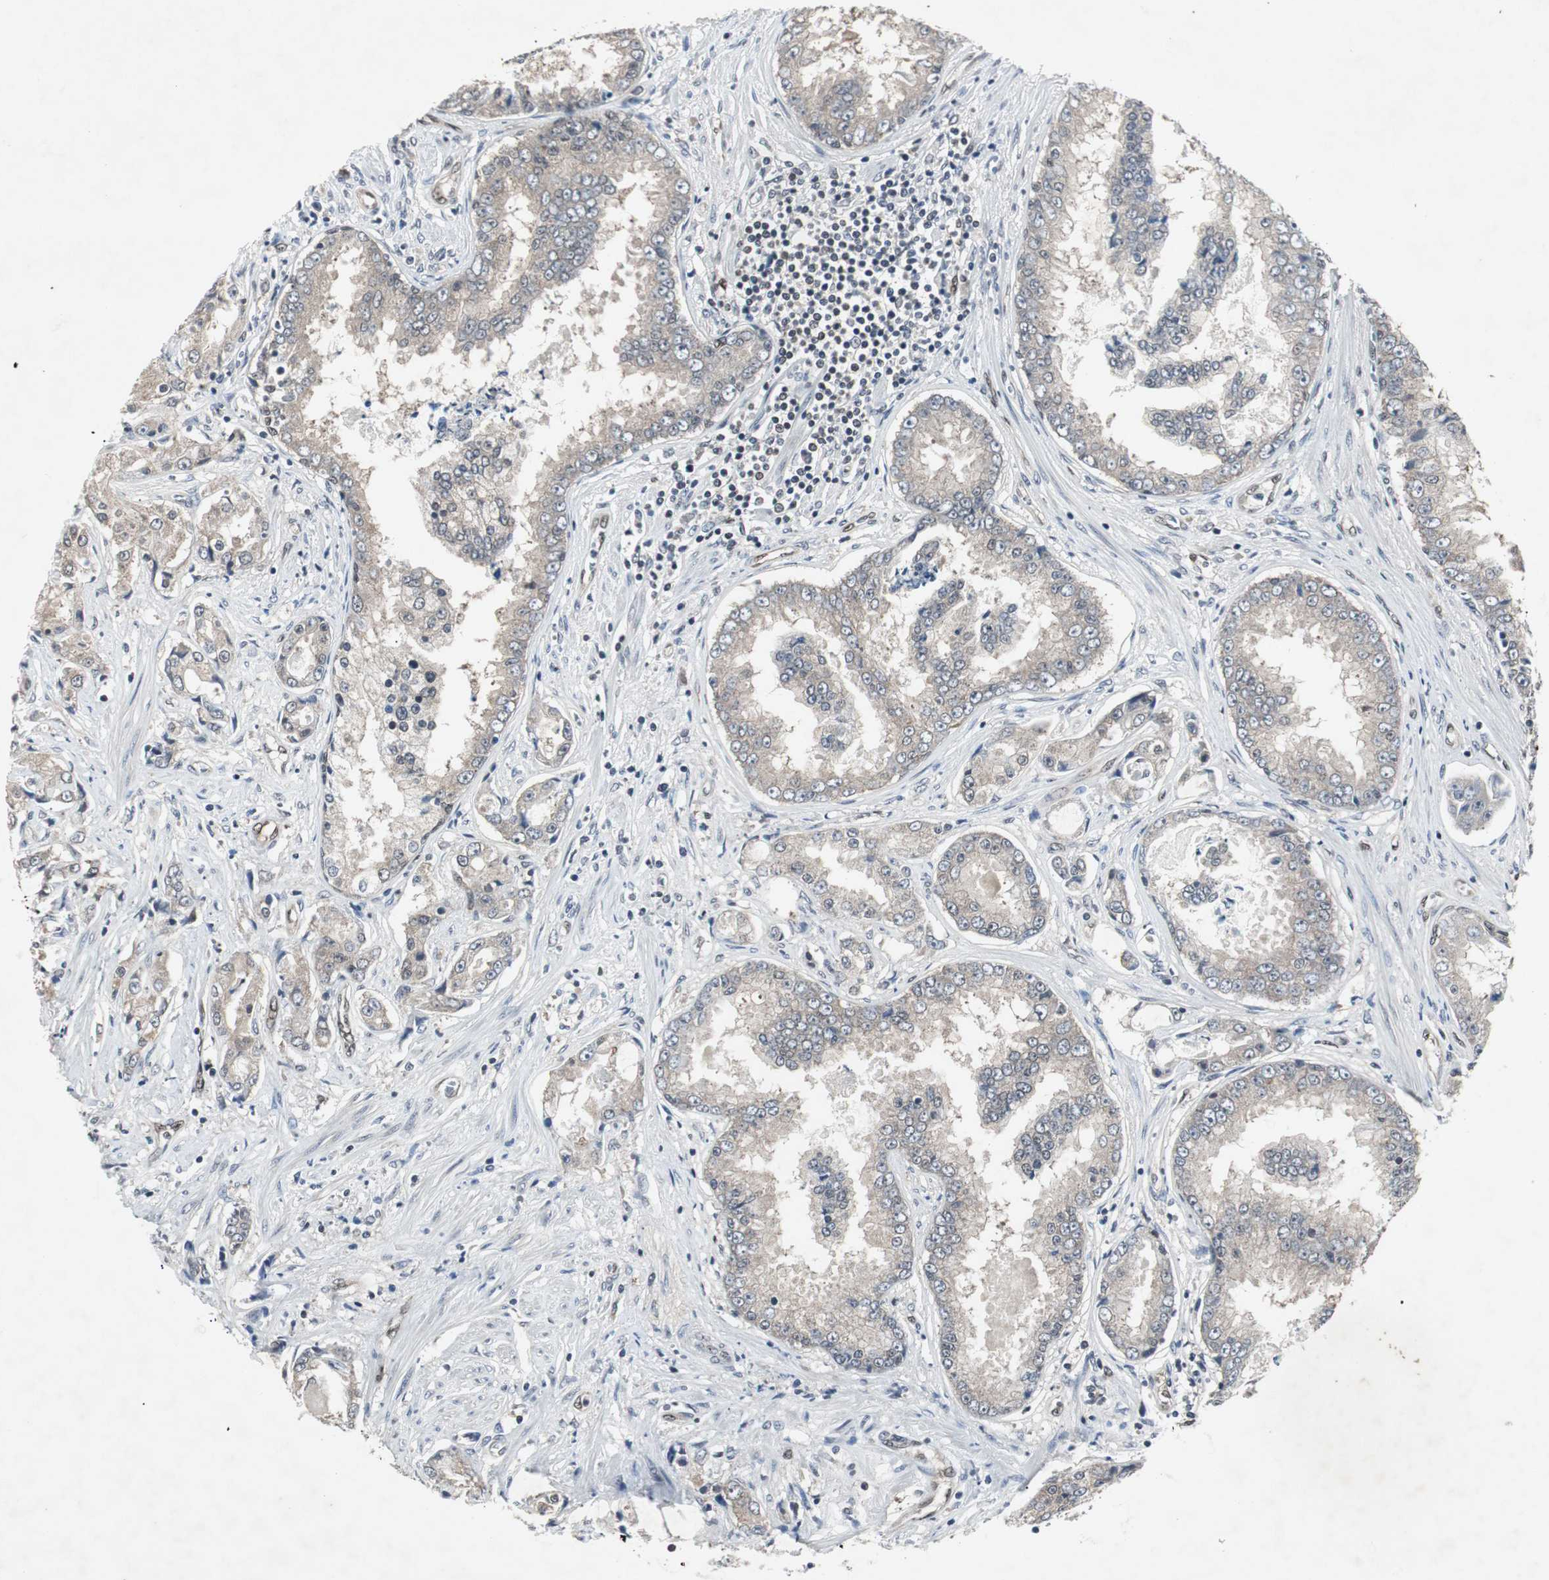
{"staining": {"intensity": "weak", "quantity": ">75%", "location": "cytoplasmic/membranous"}, "tissue": "prostate cancer", "cell_type": "Tumor cells", "image_type": "cancer", "snomed": [{"axis": "morphology", "description": "Adenocarcinoma, High grade"}, {"axis": "topography", "description": "Prostate"}], "caption": "An IHC micrograph of neoplastic tissue is shown. Protein staining in brown shows weak cytoplasmic/membranous positivity in prostate adenocarcinoma (high-grade) within tumor cells. Immunohistochemistry (ihc) stains the protein of interest in brown and the nuclei are stained blue.", "gene": "SMAD1", "patient": {"sex": "male", "age": 73}}